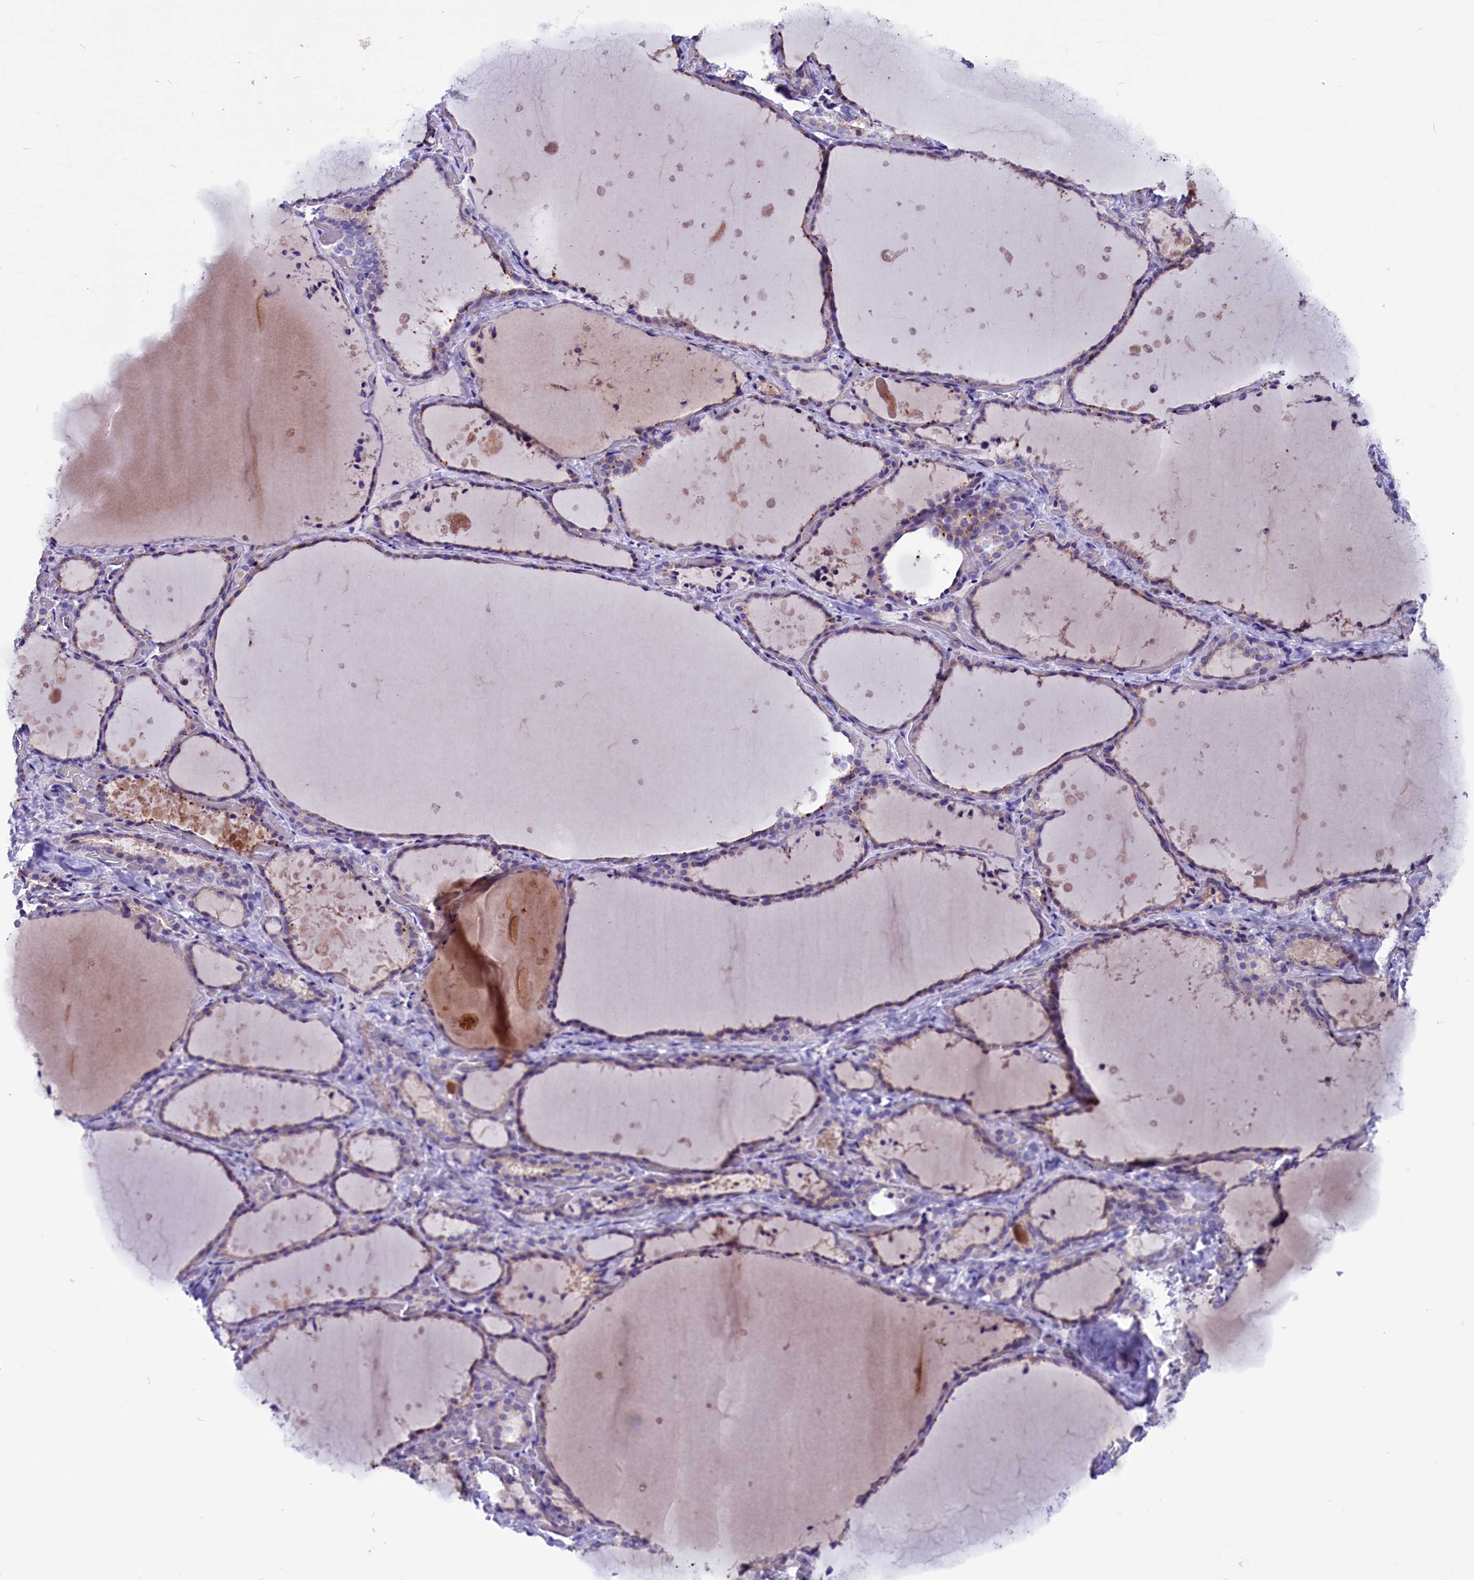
{"staining": {"intensity": "negative", "quantity": "none", "location": "none"}, "tissue": "thyroid gland", "cell_type": "Glandular cells", "image_type": "normal", "snomed": [{"axis": "morphology", "description": "Normal tissue, NOS"}, {"axis": "topography", "description": "Thyroid gland"}], "caption": "High power microscopy photomicrograph of an immunohistochemistry (IHC) histopathology image of benign thyroid gland, revealing no significant staining in glandular cells.", "gene": "CCBE1", "patient": {"sex": "female", "age": 44}}